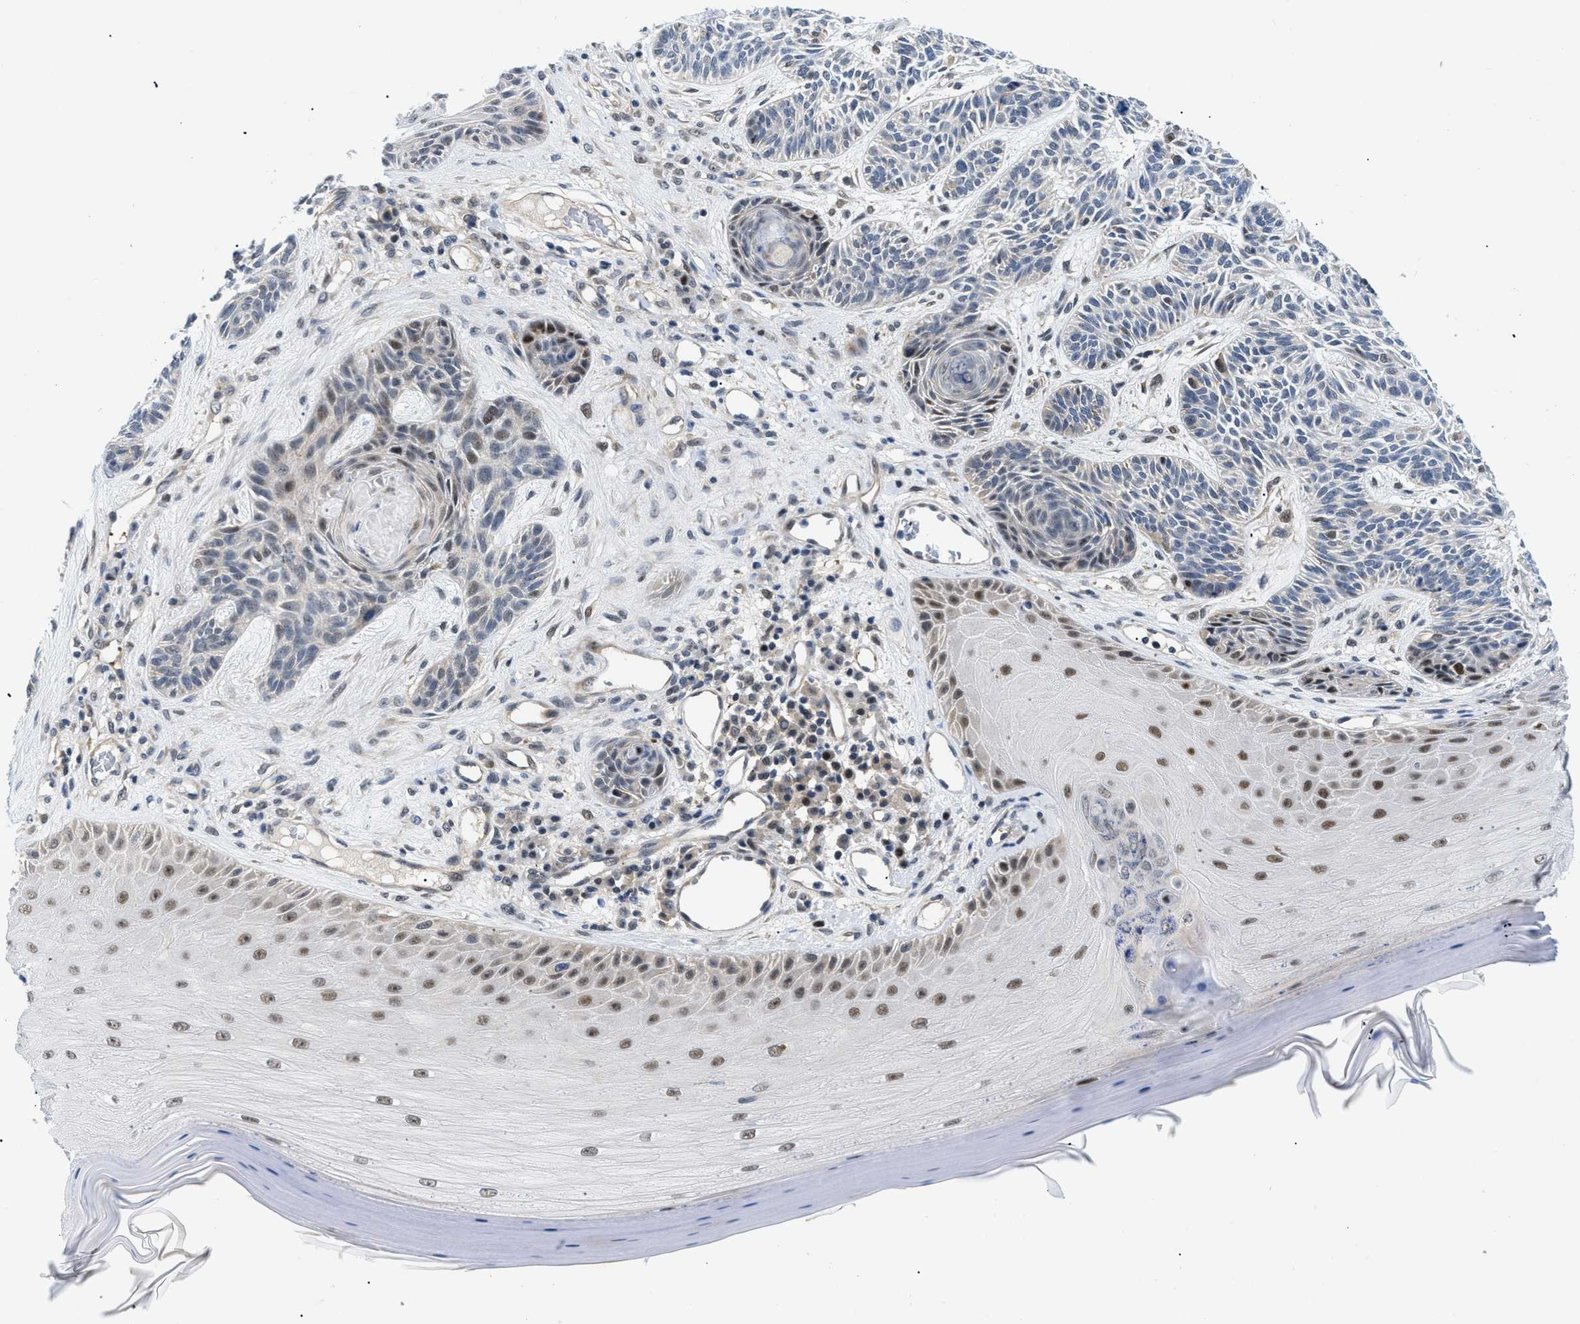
{"staining": {"intensity": "moderate", "quantity": "<25%", "location": "nuclear"}, "tissue": "skin cancer", "cell_type": "Tumor cells", "image_type": "cancer", "snomed": [{"axis": "morphology", "description": "Basal cell carcinoma"}, {"axis": "topography", "description": "Skin"}], "caption": "Moderate nuclear protein staining is seen in about <25% of tumor cells in skin cancer. Using DAB (3,3'-diaminobenzidine) (brown) and hematoxylin (blue) stains, captured at high magnification using brightfield microscopy.", "gene": "SLC29A2", "patient": {"sex": "male", "age": 55}}